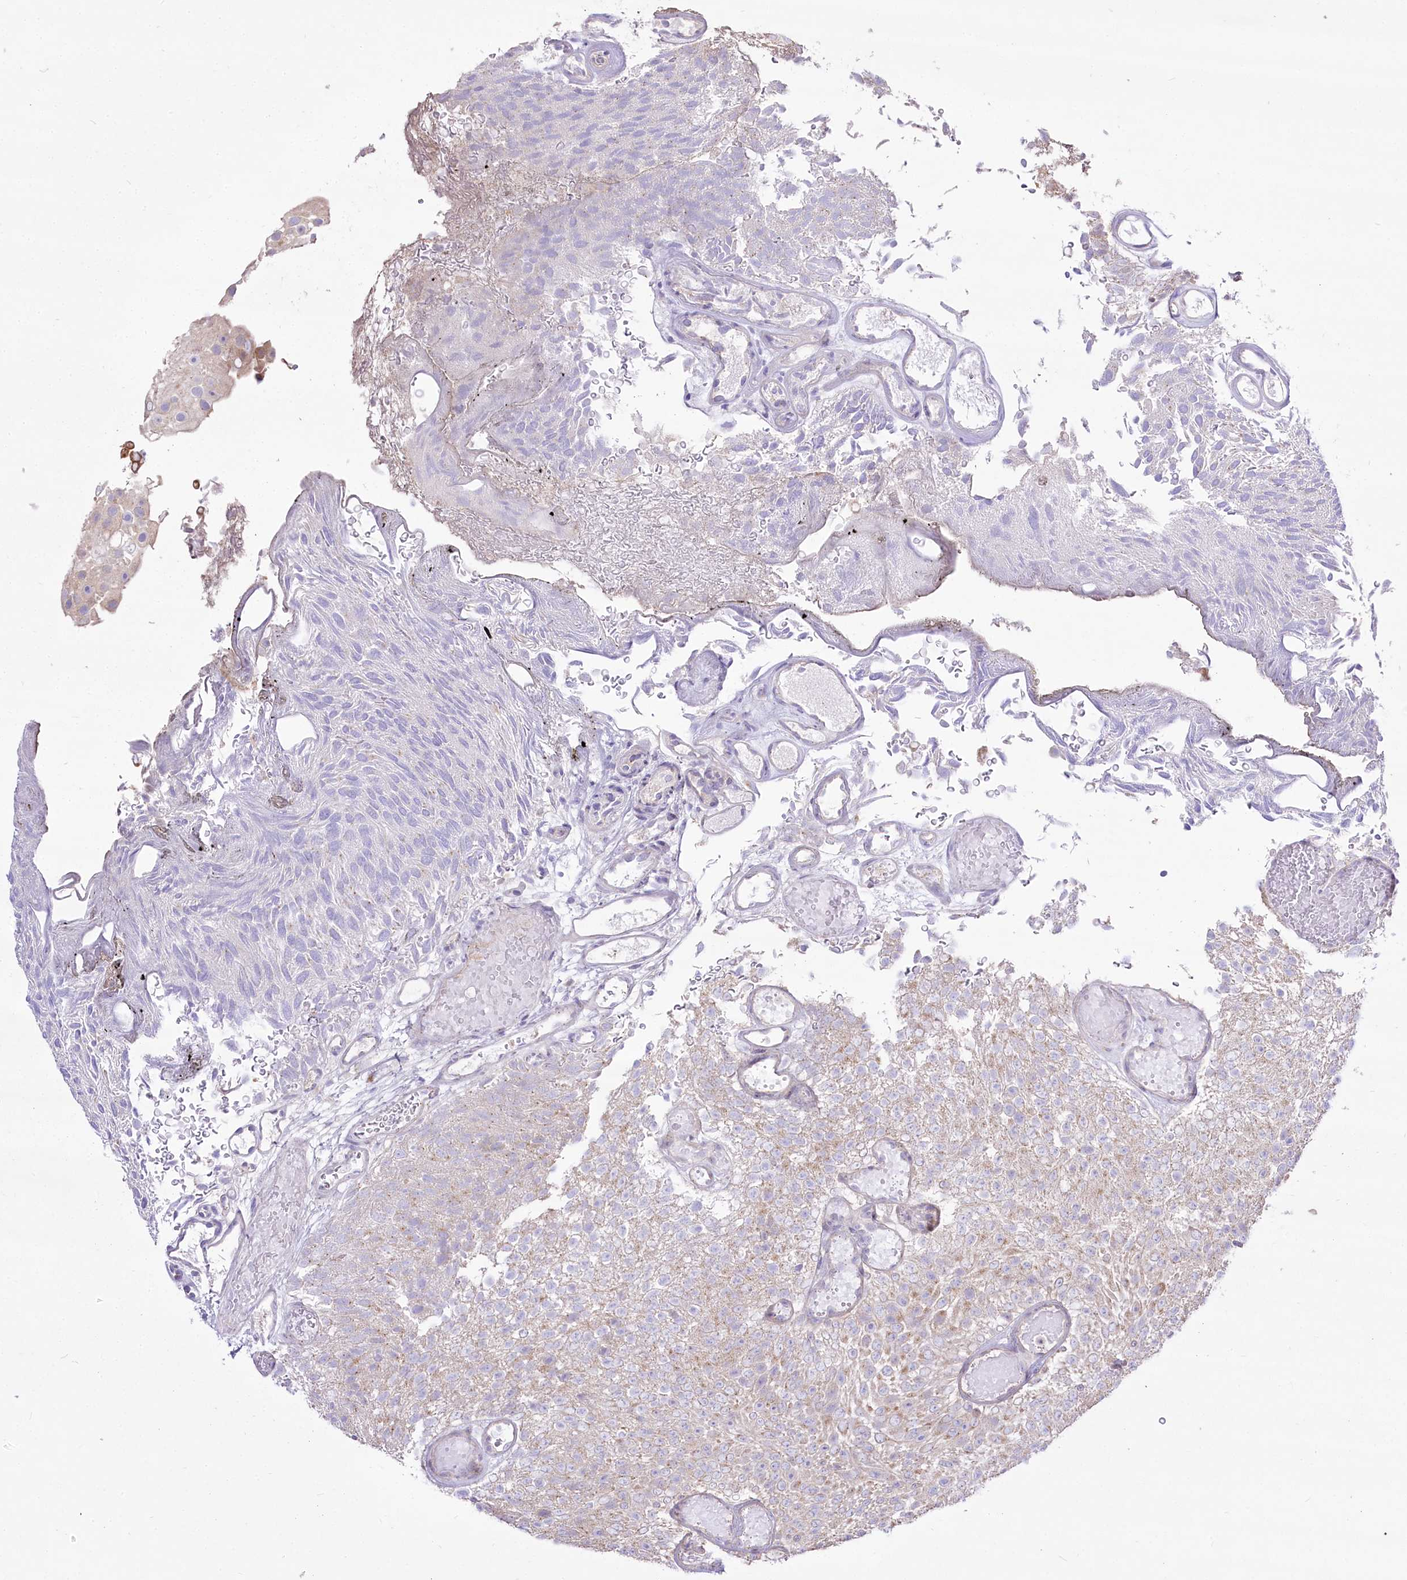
{"staining": {"intensity": "negative", "quantity": "none", "location": "none"}, "tissue": "urothelial cancer", "cell_type": "Tumor cells", "image_type": "cancer", "snomed": [{"axis": "morphology", "description": "Urothelial carcinoma, Low grade"}, {"axis": "topography", "description": "Urinary bladder"}], "caption": "DAB immunohistochemical staining of urothelial cancer demonstrates no significant expression in tumor cells.", "gene": "CEP164", "patient": {"sex": "male", "age": 78}}